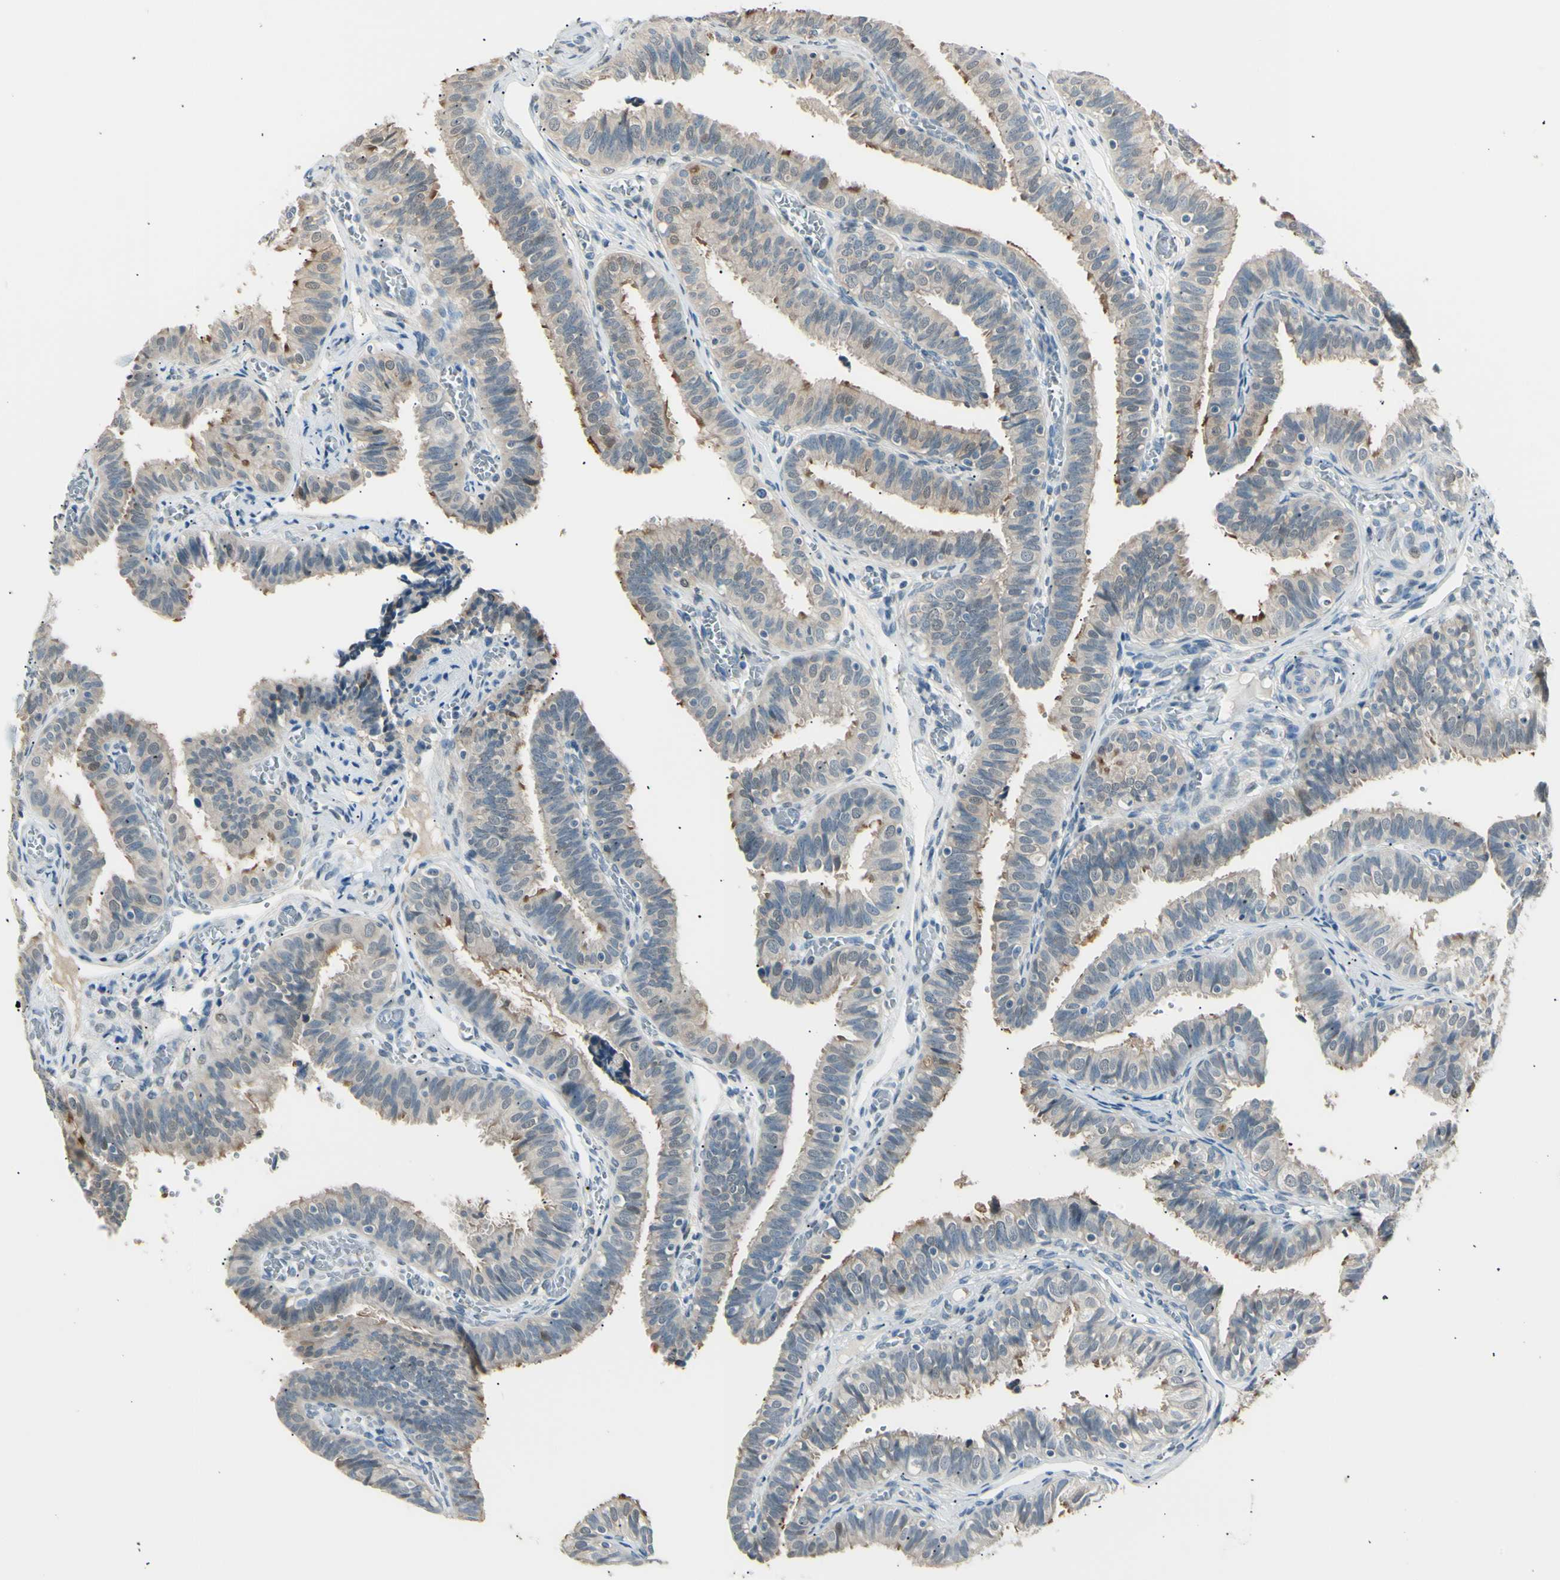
{"staining": {"intensity": "moderate", "quantity": "<25%", "location": "cytoplasmic/membranous"}, "tissue": "fallopian tube", "cell_type": "Glandular cells", "image_type": "normal", "snomed": [{"axis": "morphology", "description": "Normal tissue, NOS"}, {"axis": "topography", "description": "Fallopian tube"}], "caption": "Protein expression analysis of normal human fallopian tube reveals moderate cytoplasmic/membranous staining in approximately <25% of glandular cells.", "gene": "LHPP", "patient": {"sex": "female", "age": 46}}